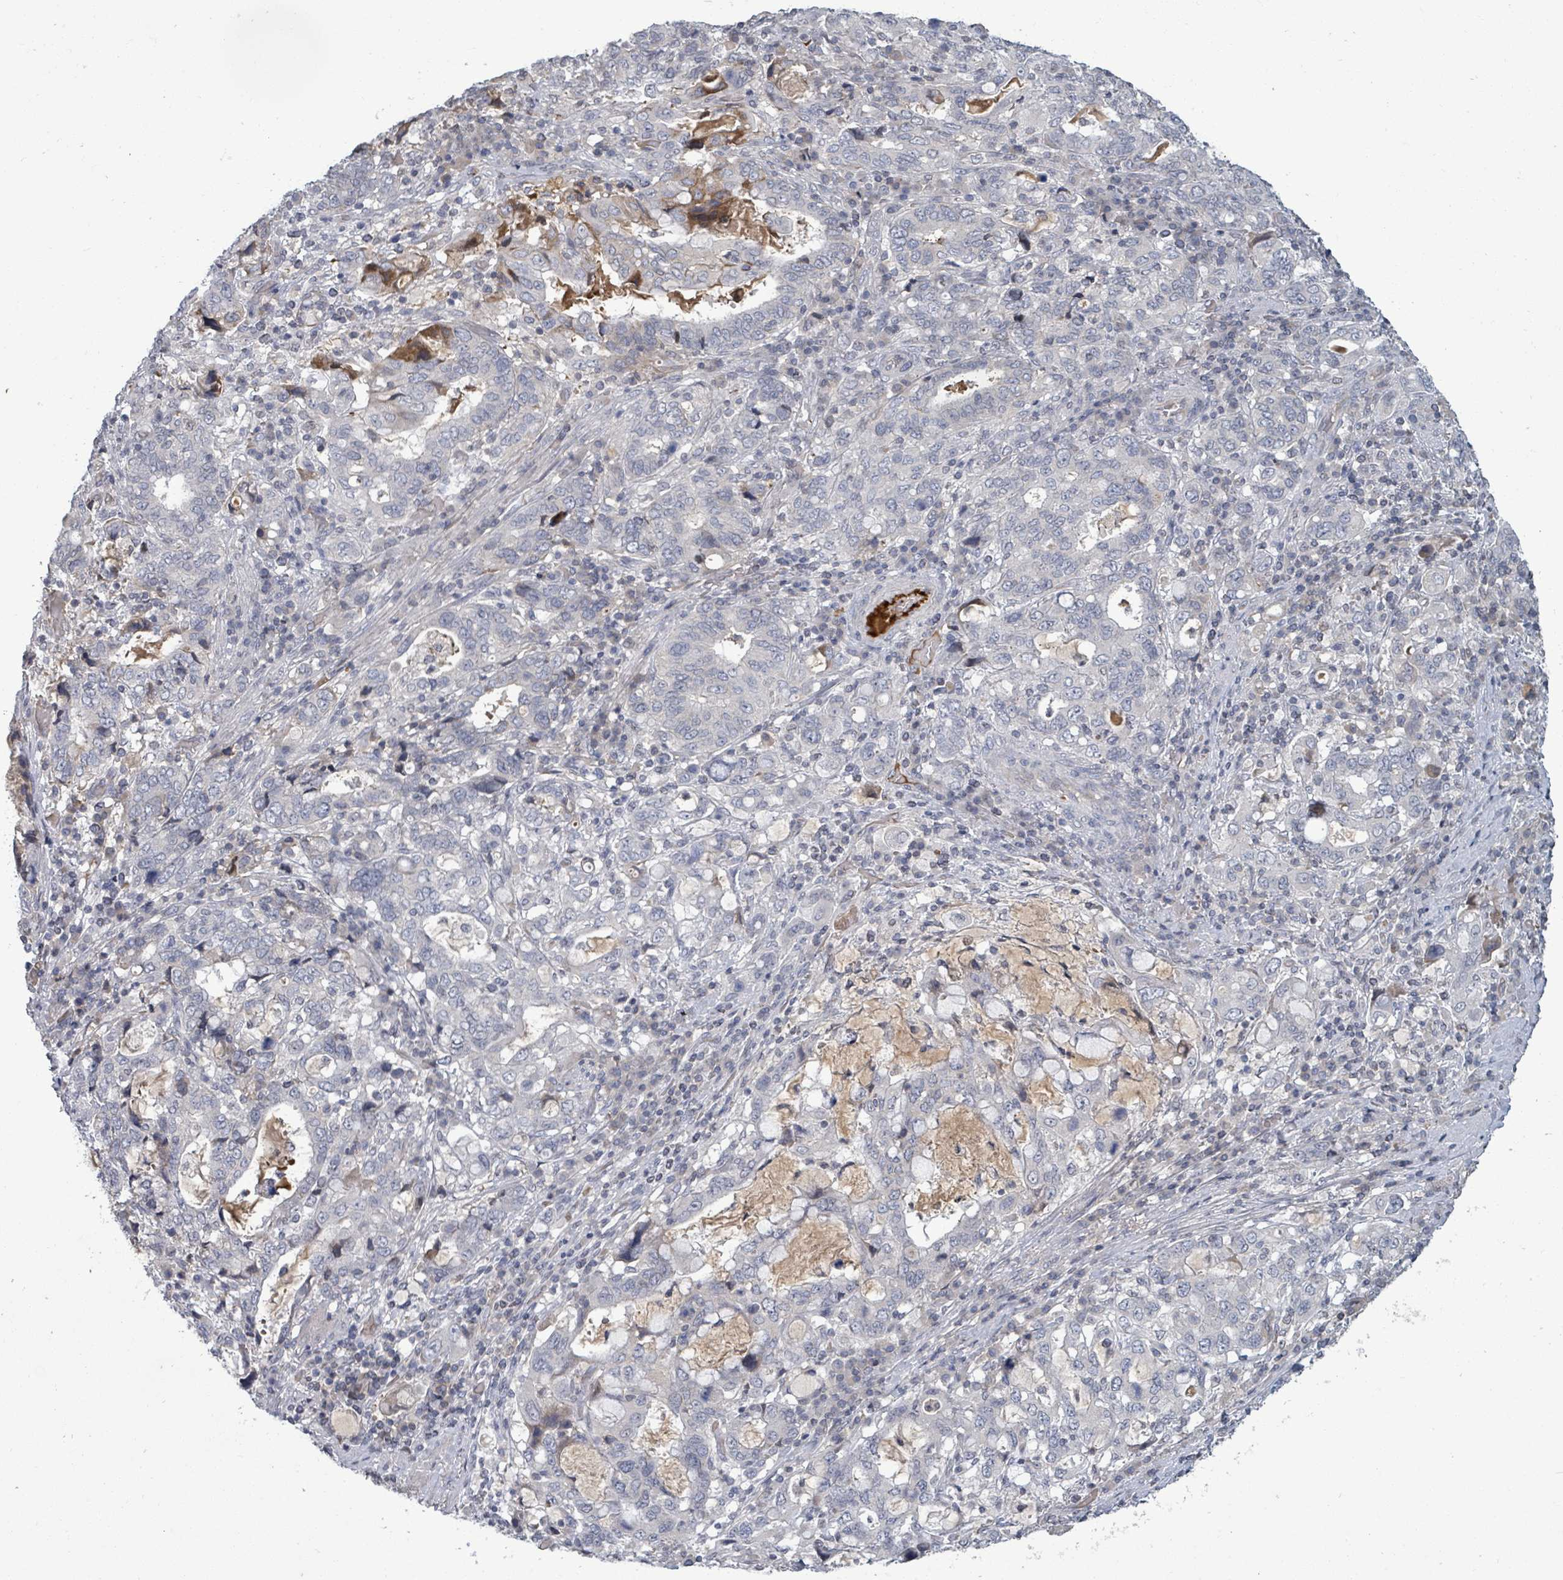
{"staining": {"intensity": "negative", "quantity": "none", "location": "none"}, "tissue": "stomach cancer", "cell_type": "Tumor cells", "image_type": "cancer", "snomed": [{"axis": "morphology", "description": "Adenocarcinoma, NOS"}, {"axis": "topography", "description": "Stomach, upper"}, {"axis": "topography", "description": "Stomach"}], "caption": "This image is of stomach cancer stained with immunohistochemistry (IHC) to label a protein in brown with the nuclei are counter-stained blue. There is no expression in tumor cells. The staining is performed using DAB brown chromogen with nuclei counter-stained in using hematoxylin.", "gene": "GRM8", "patient": {"sex": "male", "age": 62}}